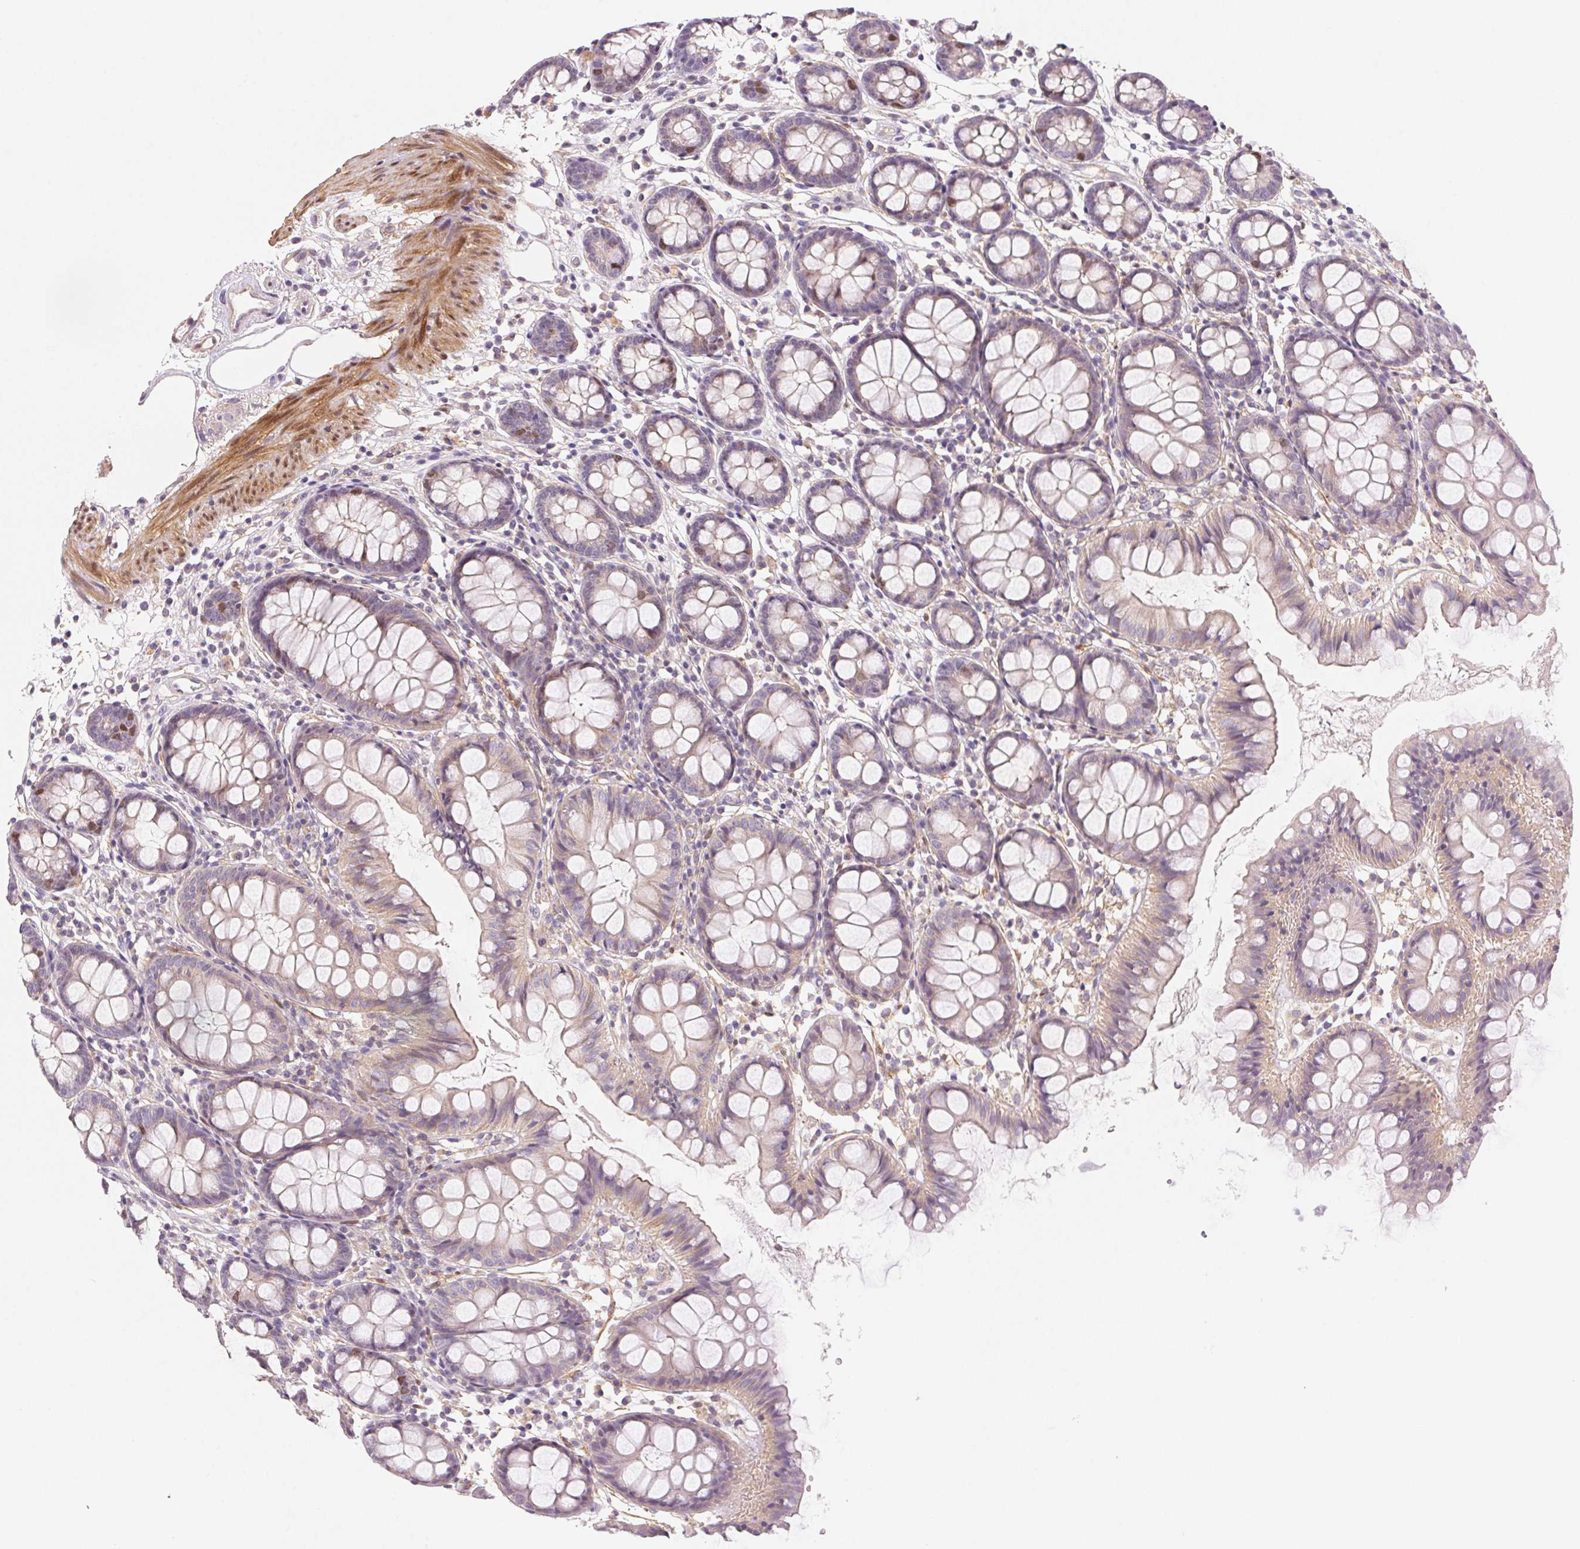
{"staining": {"intensity": "weak", "quantity": "<25%", "location": "none"}, "tissue": "colon", "cell_type": "Endothelial cells", "image_type": "normal", "snomed": [{"axis": "morphology", "description": "Normal tissue, NOS"}, {"axis": "topography", "description": "Colon"}], "caption": "Immunohistochemical staining of benign colon exhibits no significant positivity in endothelial cells.", "gene": "SMTN", "patient": {"sex": "female", "age": 84}}